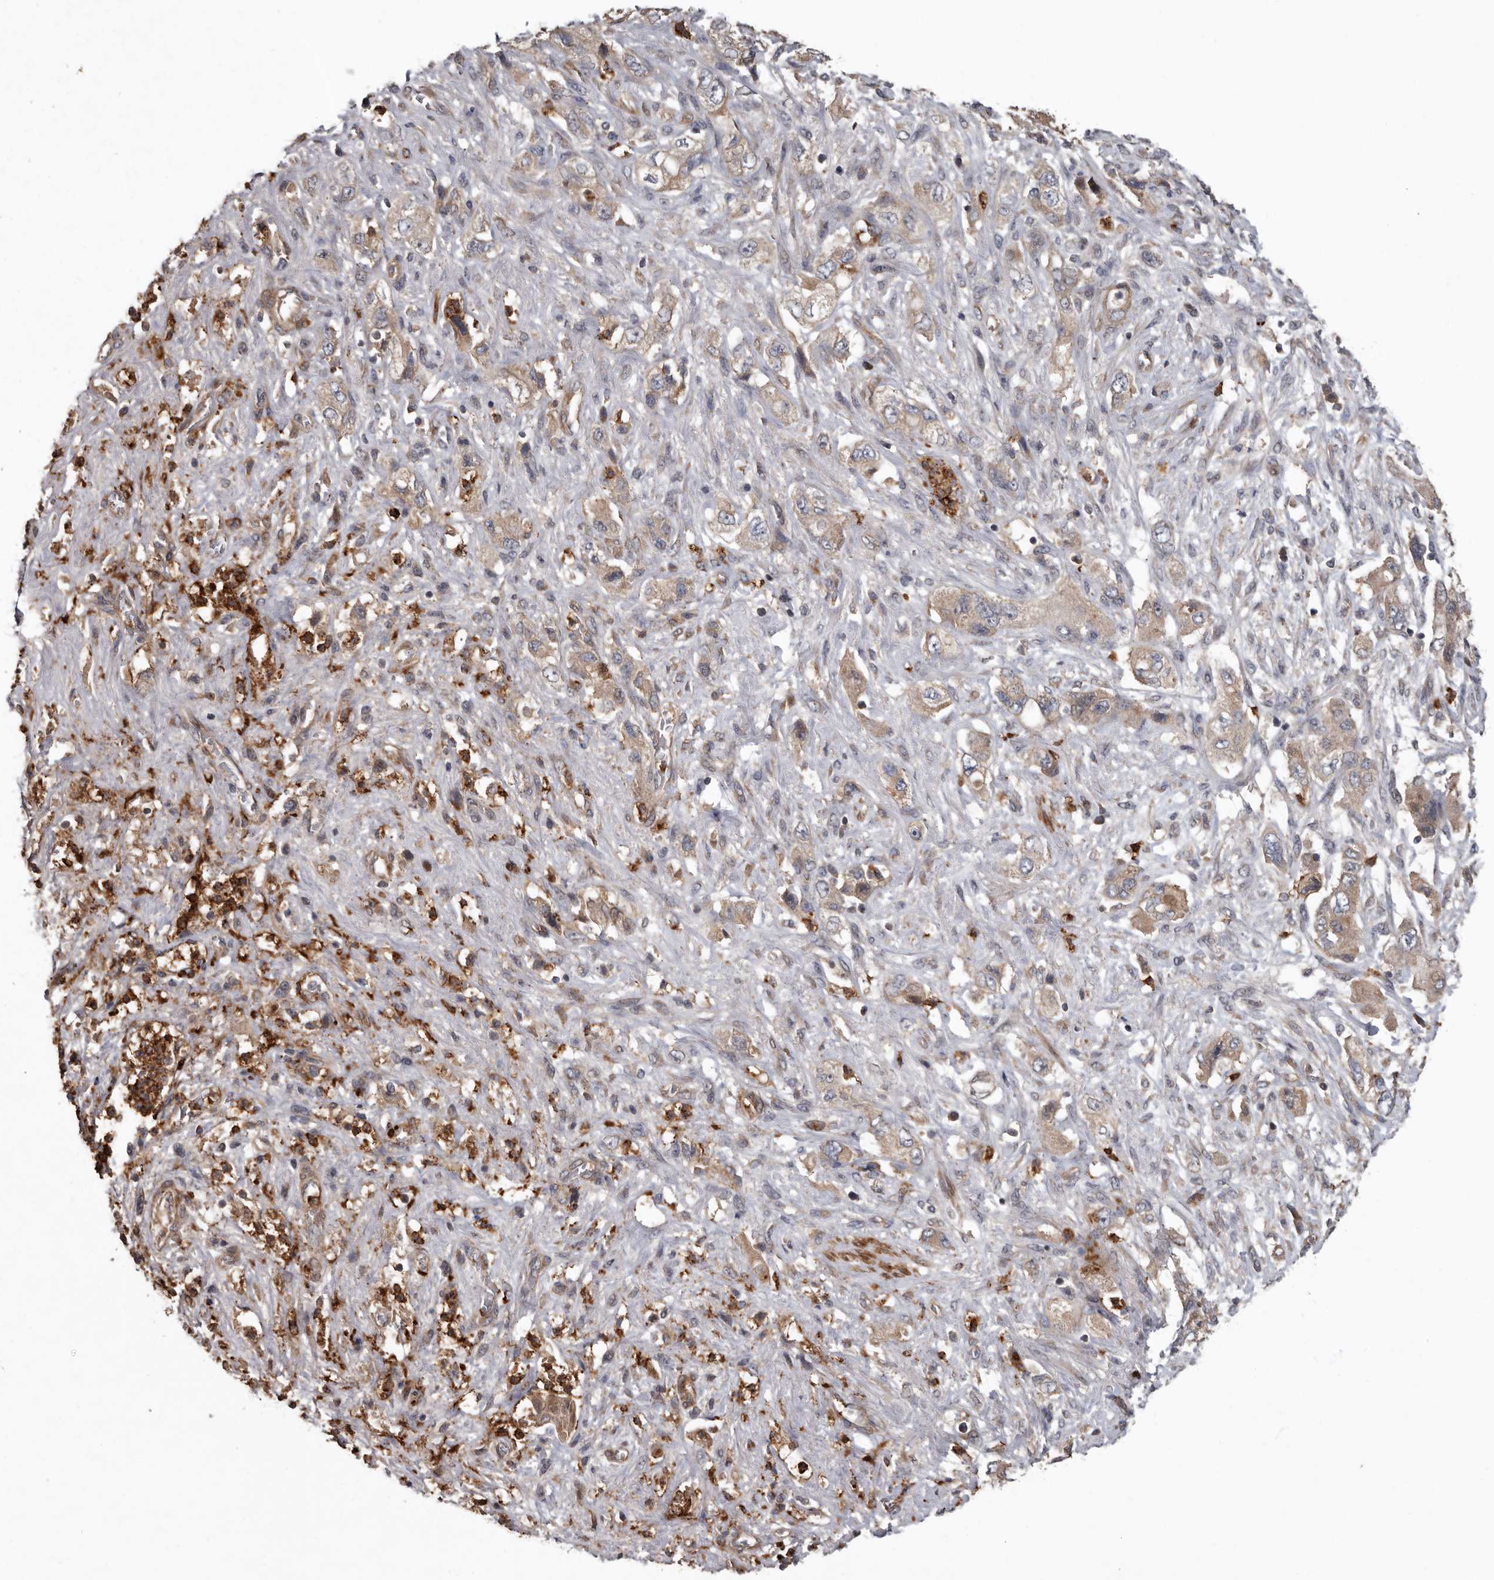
{"staining": {"intensity": "moderate", "quantity": ">75%", "location": "cytoplasmic/membranous"}, "tissue": "pancreatic cancer", "cell_type": "Tumor cells", "image_type": "cancer", "snomed": [{"axis": "morphology", "description": "Adenocarcinoma, NOS"}, {"axis": "topography", "description": "Pancreas"}], "caption": "Brown immunohistochemical staining in pancreatic adenocarcinoma demonstrates moderate cytoplasmic/membranous staining in about >75% of tumor cells.", "gene": "ARHGEF5", "patient": {"sex": "female", "age": 73}}